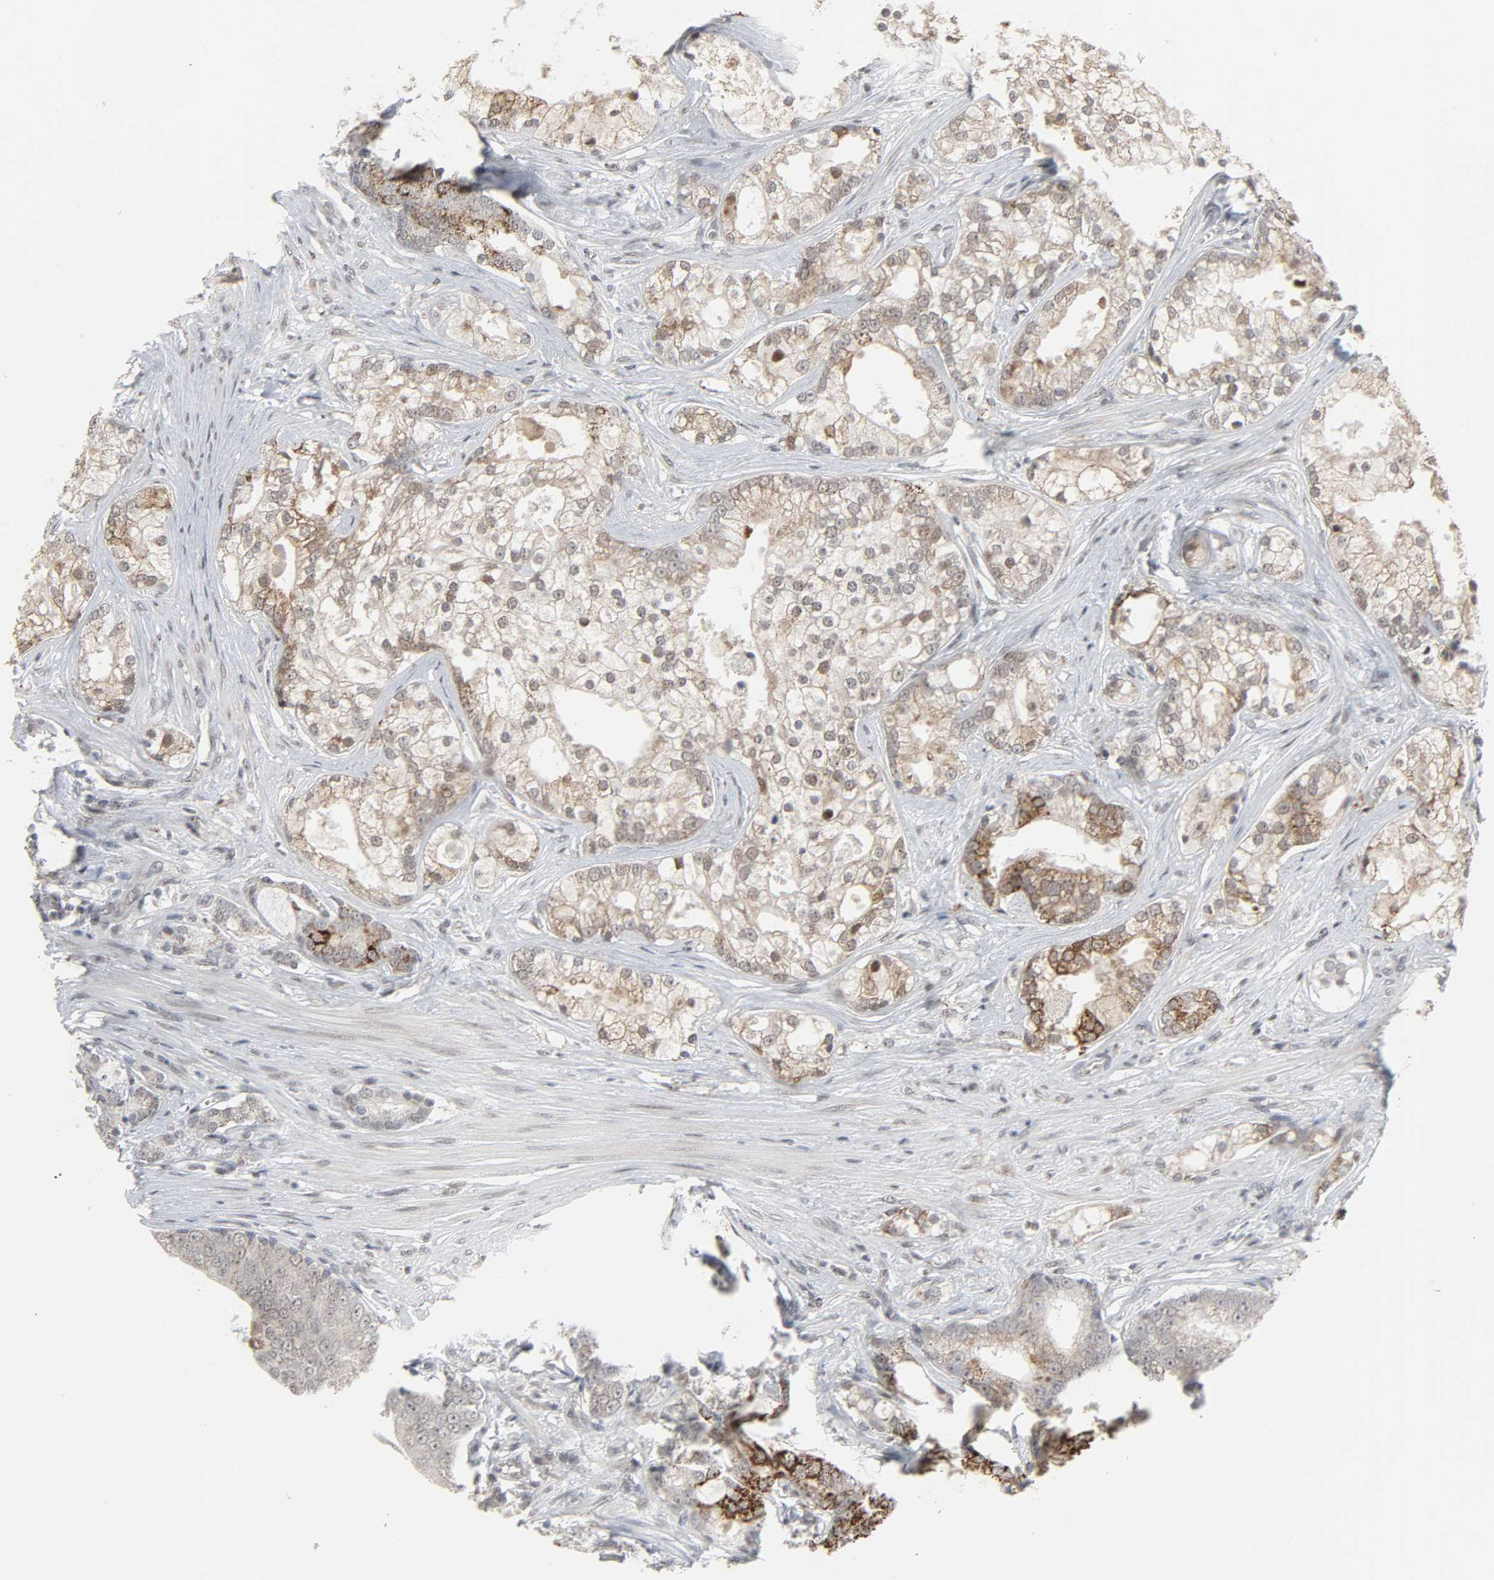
{"staining": {"intensity": "weak", "quantity": "25%-75%", "location": "cytoplasmic/membranous"}, "tissue": "prostate cancer", "cell_type": "Tumor cells", "image_type": "cancer", "snomed": [{"axis": "morphology", "description": "Adenocarcinoma, Low grade"}, {"axis": "topography", "description": "Prostate"}], "caption": "A photomicrograph of prostate cancer stained for a protein reveals weak cytoplasmic/membranous brown staining in tumor cells. (DAB (3,3'-diaminobenzidine) = brown stain, brightfield microscopy at high magnification).", "gene": "MUC1", "patient": {"sex": "male", "age": 58}}